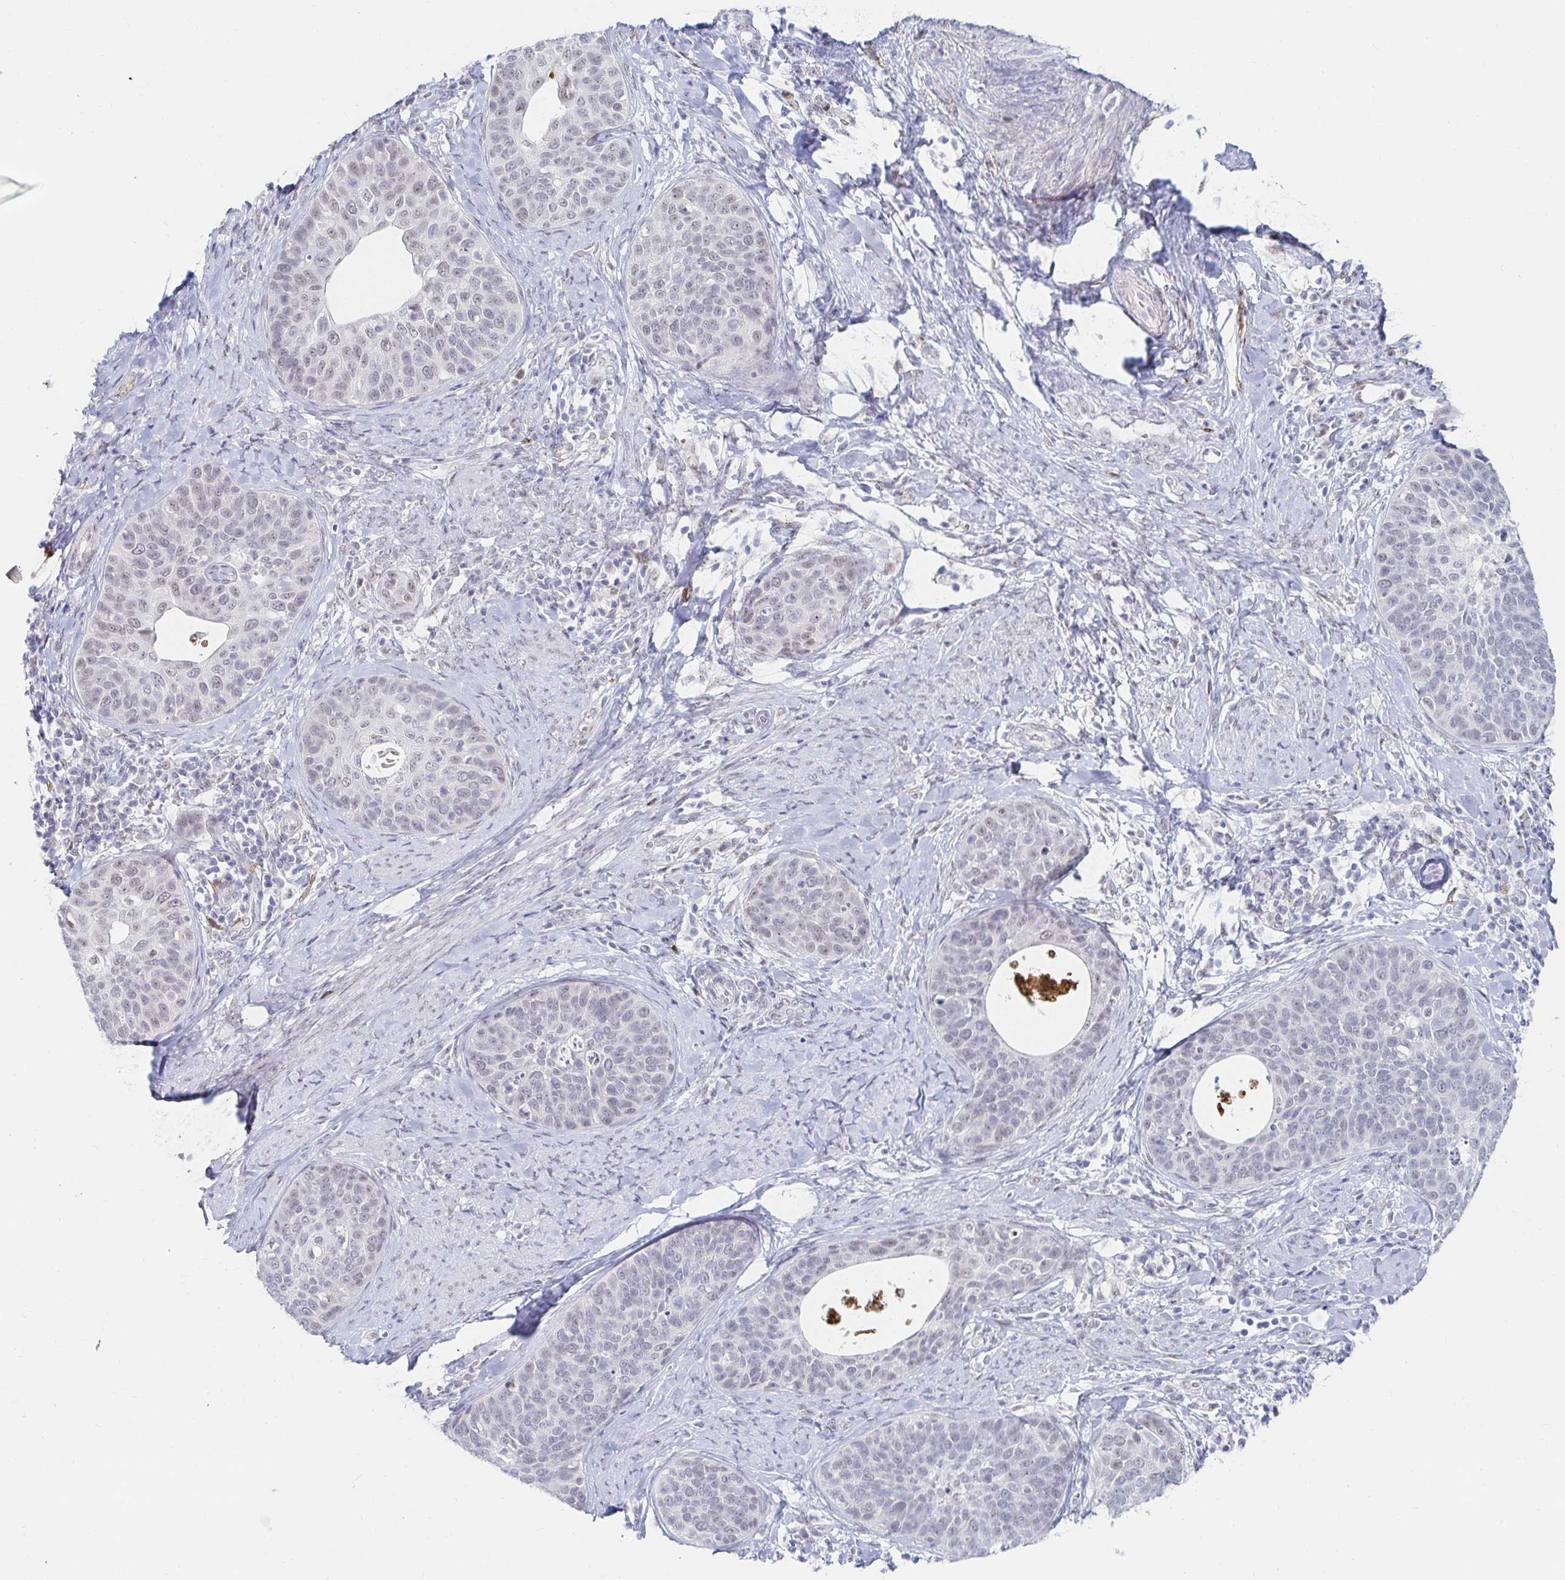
{"staining": {"intensity": "weak", "quantity": ">75%", "location": "nuclear"}, "tissue": "cervical cancer", "cell_type": "Tumor cells", "image_type": "cancer", "snomed": [{"axis": "morphology", "description": "Squamous cell carcinoma, NOS"}, {"axis": "topography", "description": "Cervix"}], "caption": "The image displays a brown stain indicating the presence of a protein in the nuclear of tumor cells in cervical cancer (squamous cell carcinoma).", "gene": "COL28A1", "patient": {"sex": "female", "age": 69}}